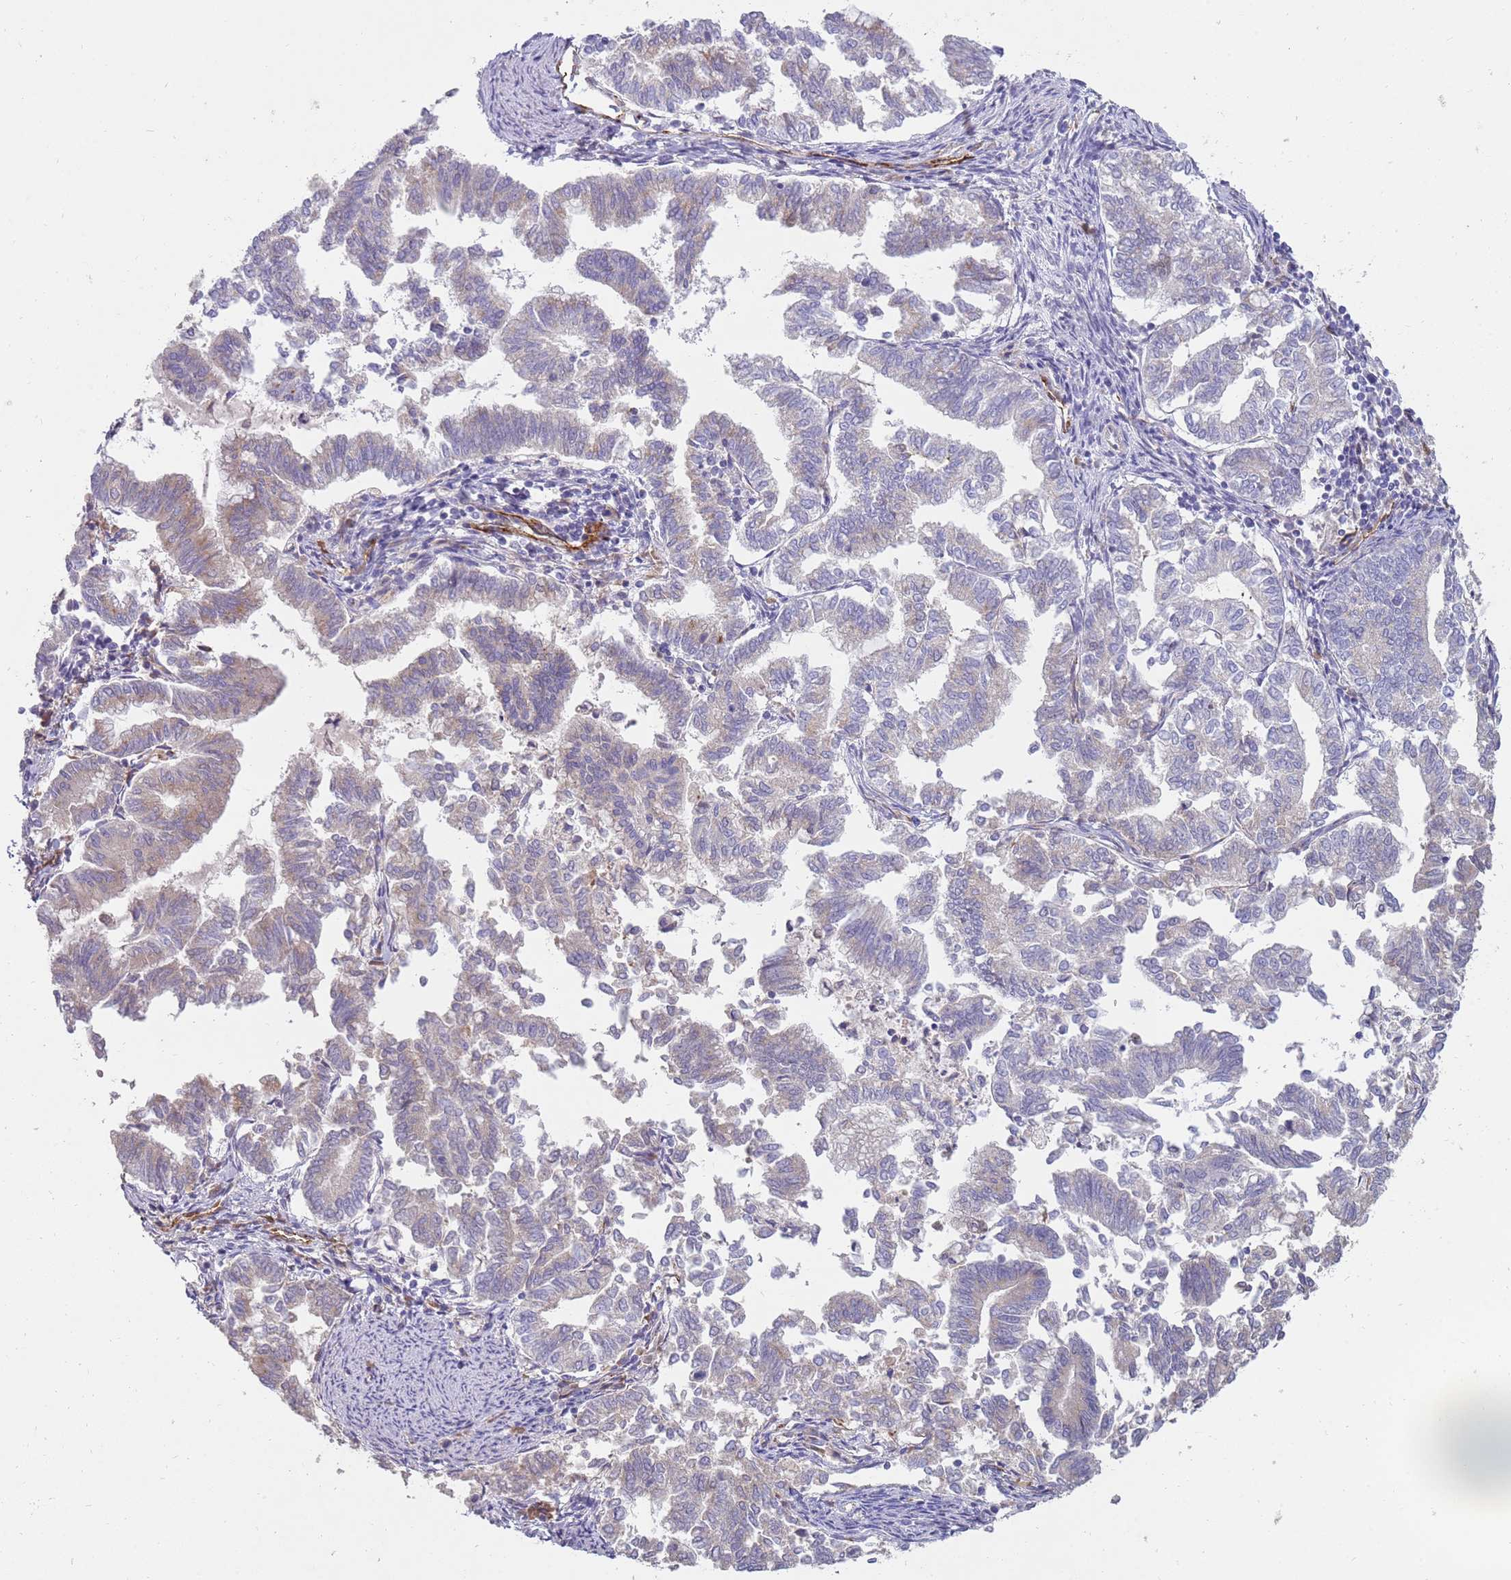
{"staining": {"intensity": "weak", "quantity": "<25%", "location": "cytoplasmic/membranous"}, "tissue": "endometrial cancer", "cell_type": "Tumor cells", "image_type": "cancer", "snomed": [{"axis": "morphology", "description": "Adenocarcinoma, NOS"}, {"axis": "topography", "description": "Endometrium"}], "caption": "Protein analysis of endometrial adenocarcinoma shows no significant staining in tumor cells.", "gene": "NMUR2", "patient": {"sex": "female", "age": 79}}